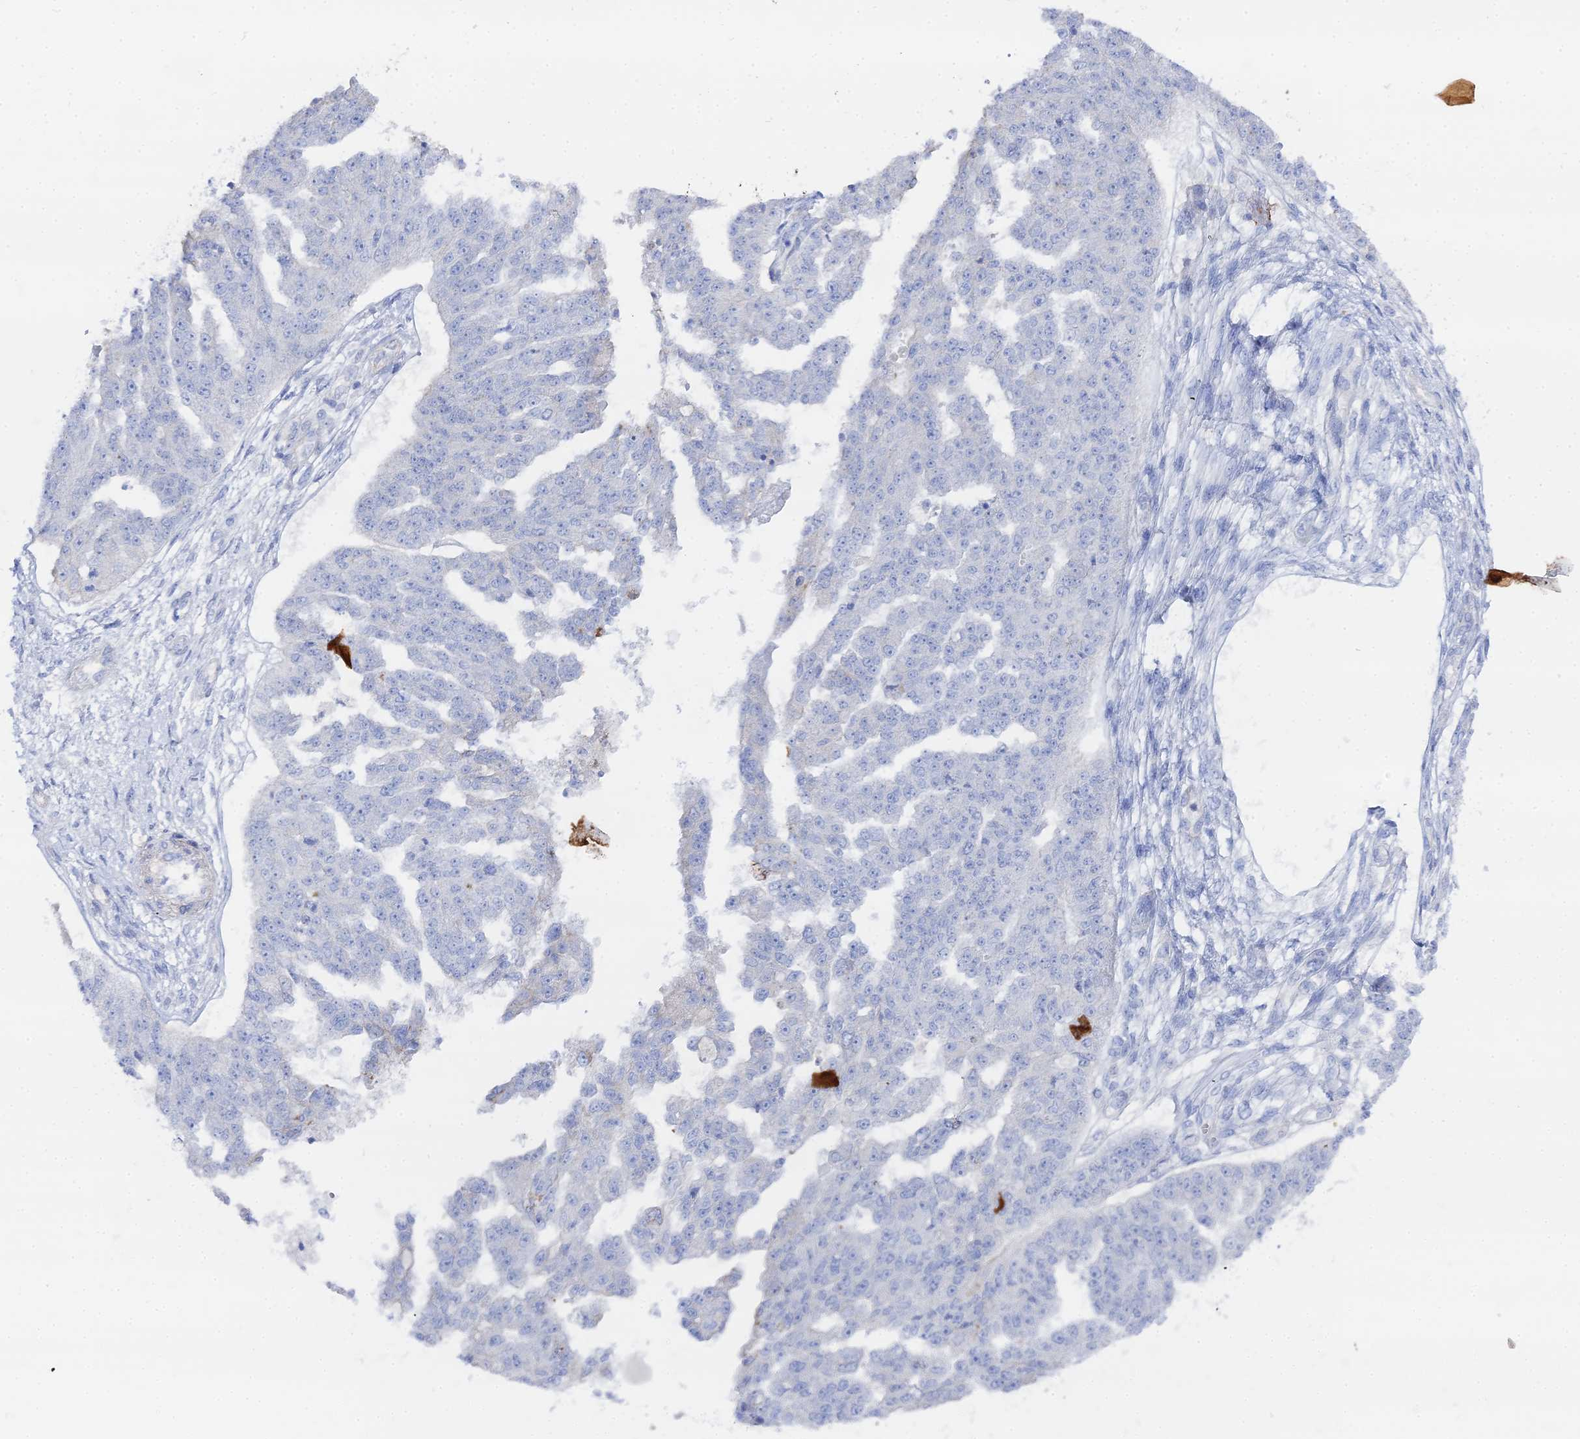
{"staining": {"intensity": "negative", "quantity": "none", "location": "none"}, "tissue": "ovarian cancer", "cell_type": "Tumor cells", "image_type": "cancer", "snomed": [{"axis": "morphology", "description": "Cystadenocarcinoma, serous, NOS"}, {"axis": "topography", "description": "Ovary"}], "caption": "A histopathology image of ovarian serous cystadenocarcinoma stained for a protein demonstrates no brown staining in tumor cells. (DAB (3,3'-diaminobenzidine) IHC with hematoxylin counter stain).", "gene": "DHX34", "patient": {"sex": "female", "age": 58}}